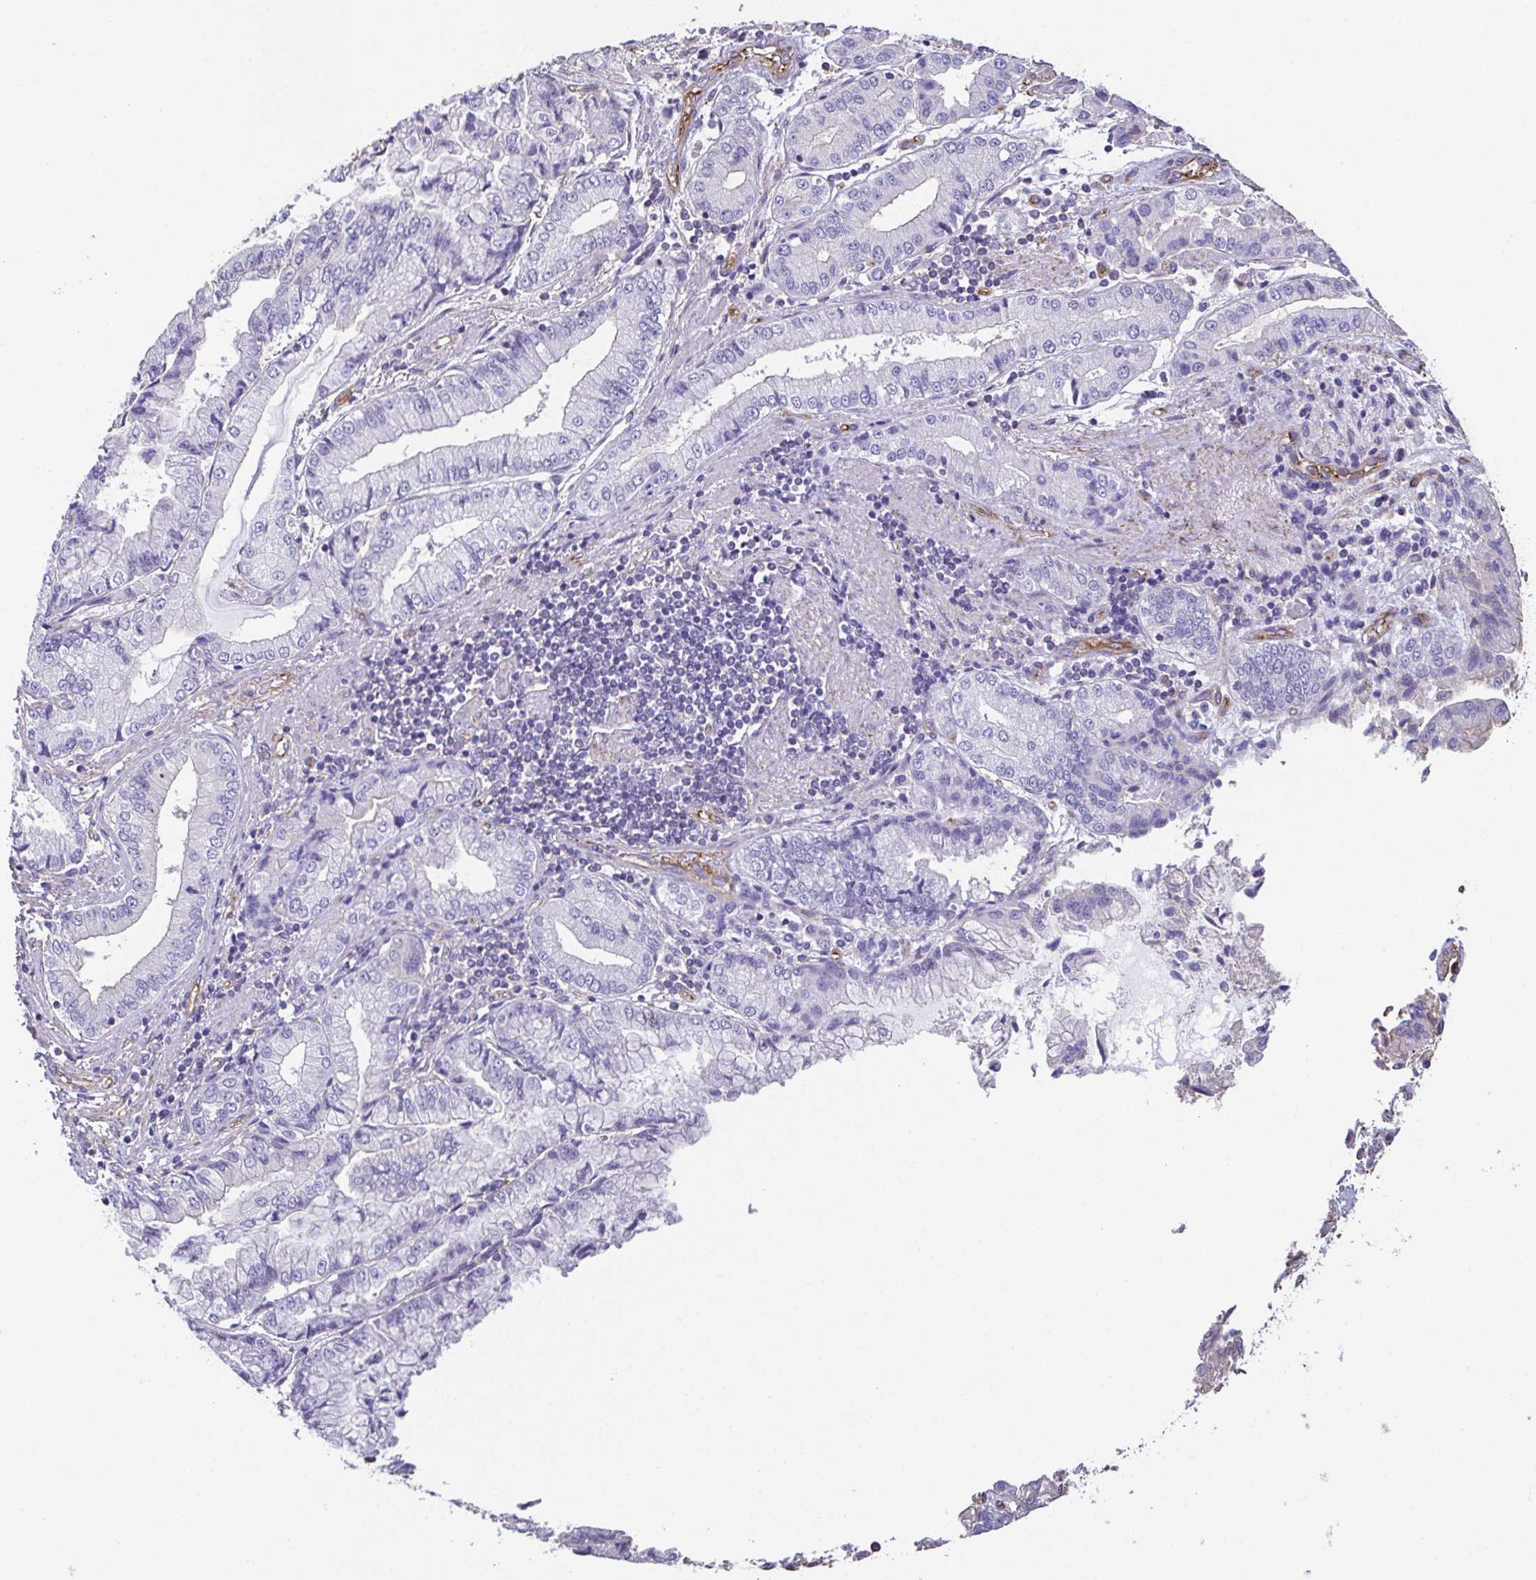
{"staining": {"intensity": "negative", "quantity": "none", "location": "none"}, "tissue": "stomach cancer", "cell_type": "Tumor cells", "image_type": "cancer", "snomed": [{"axis": "morphology", "description": "Adenocarcinoma, NOS"}, {"axis": "topography", "description": "Stomach, upper"}], "caption": "This is an immunohistochemistry histopathology image of human stomach cancer. There is no staining in tumor cells.", "gene": "MYL6", "patient": {"sex": "female", "age": 74}}